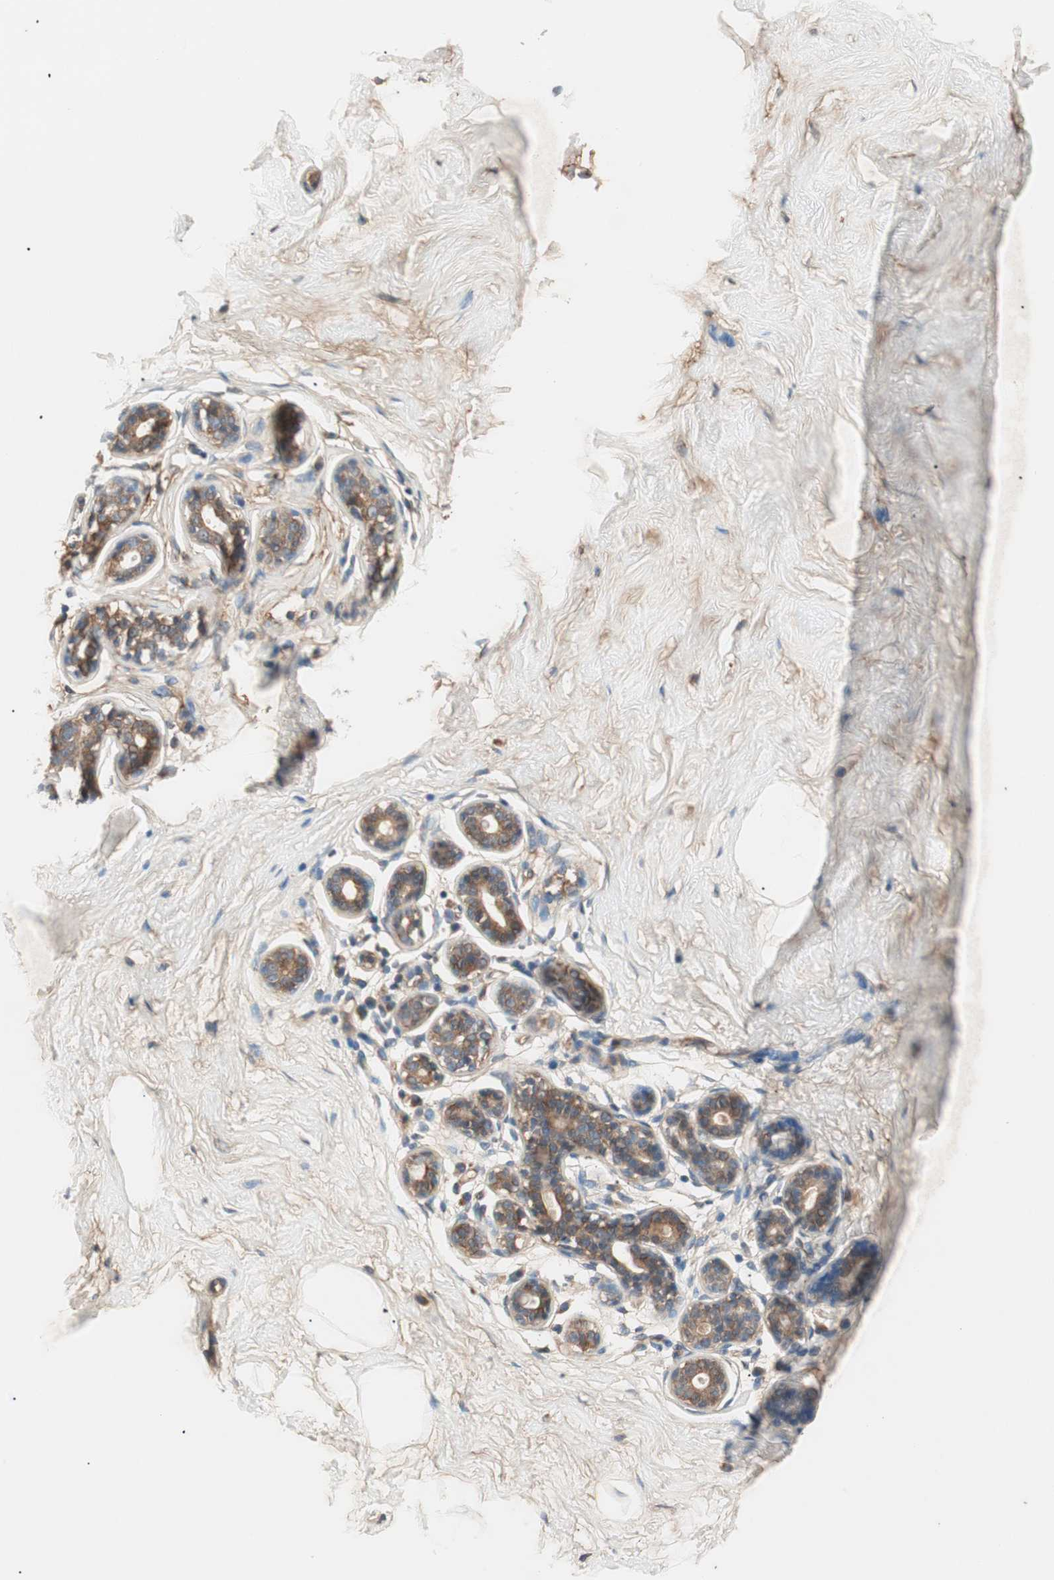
{"staining": {"intensity": "moderate", "quantity": ">75%", "location": "cytoplasmic/membranous,nuclear"}, "tissue": "breast", "cell_type": "Adipocytes", "image_type": "normal", "snomed": [{"axis": "morphology", "description": "Normal tissue, NOS"}, {"axis": "topography", "description": "Breast"}], "caption": "Immunohistochemistry photomicrograph of normal breast: human breast stained using immunohistochemistry (IHC) exhibits medium levels of moderate protein expression localized specifically in the cytoplasmic/membranous,nuclear of adipocytes, appearing as a cytoplasmic/membranous,nuclear brown color.", "gene": "HPN", "patient": {"sex": "female", "age": 23}}